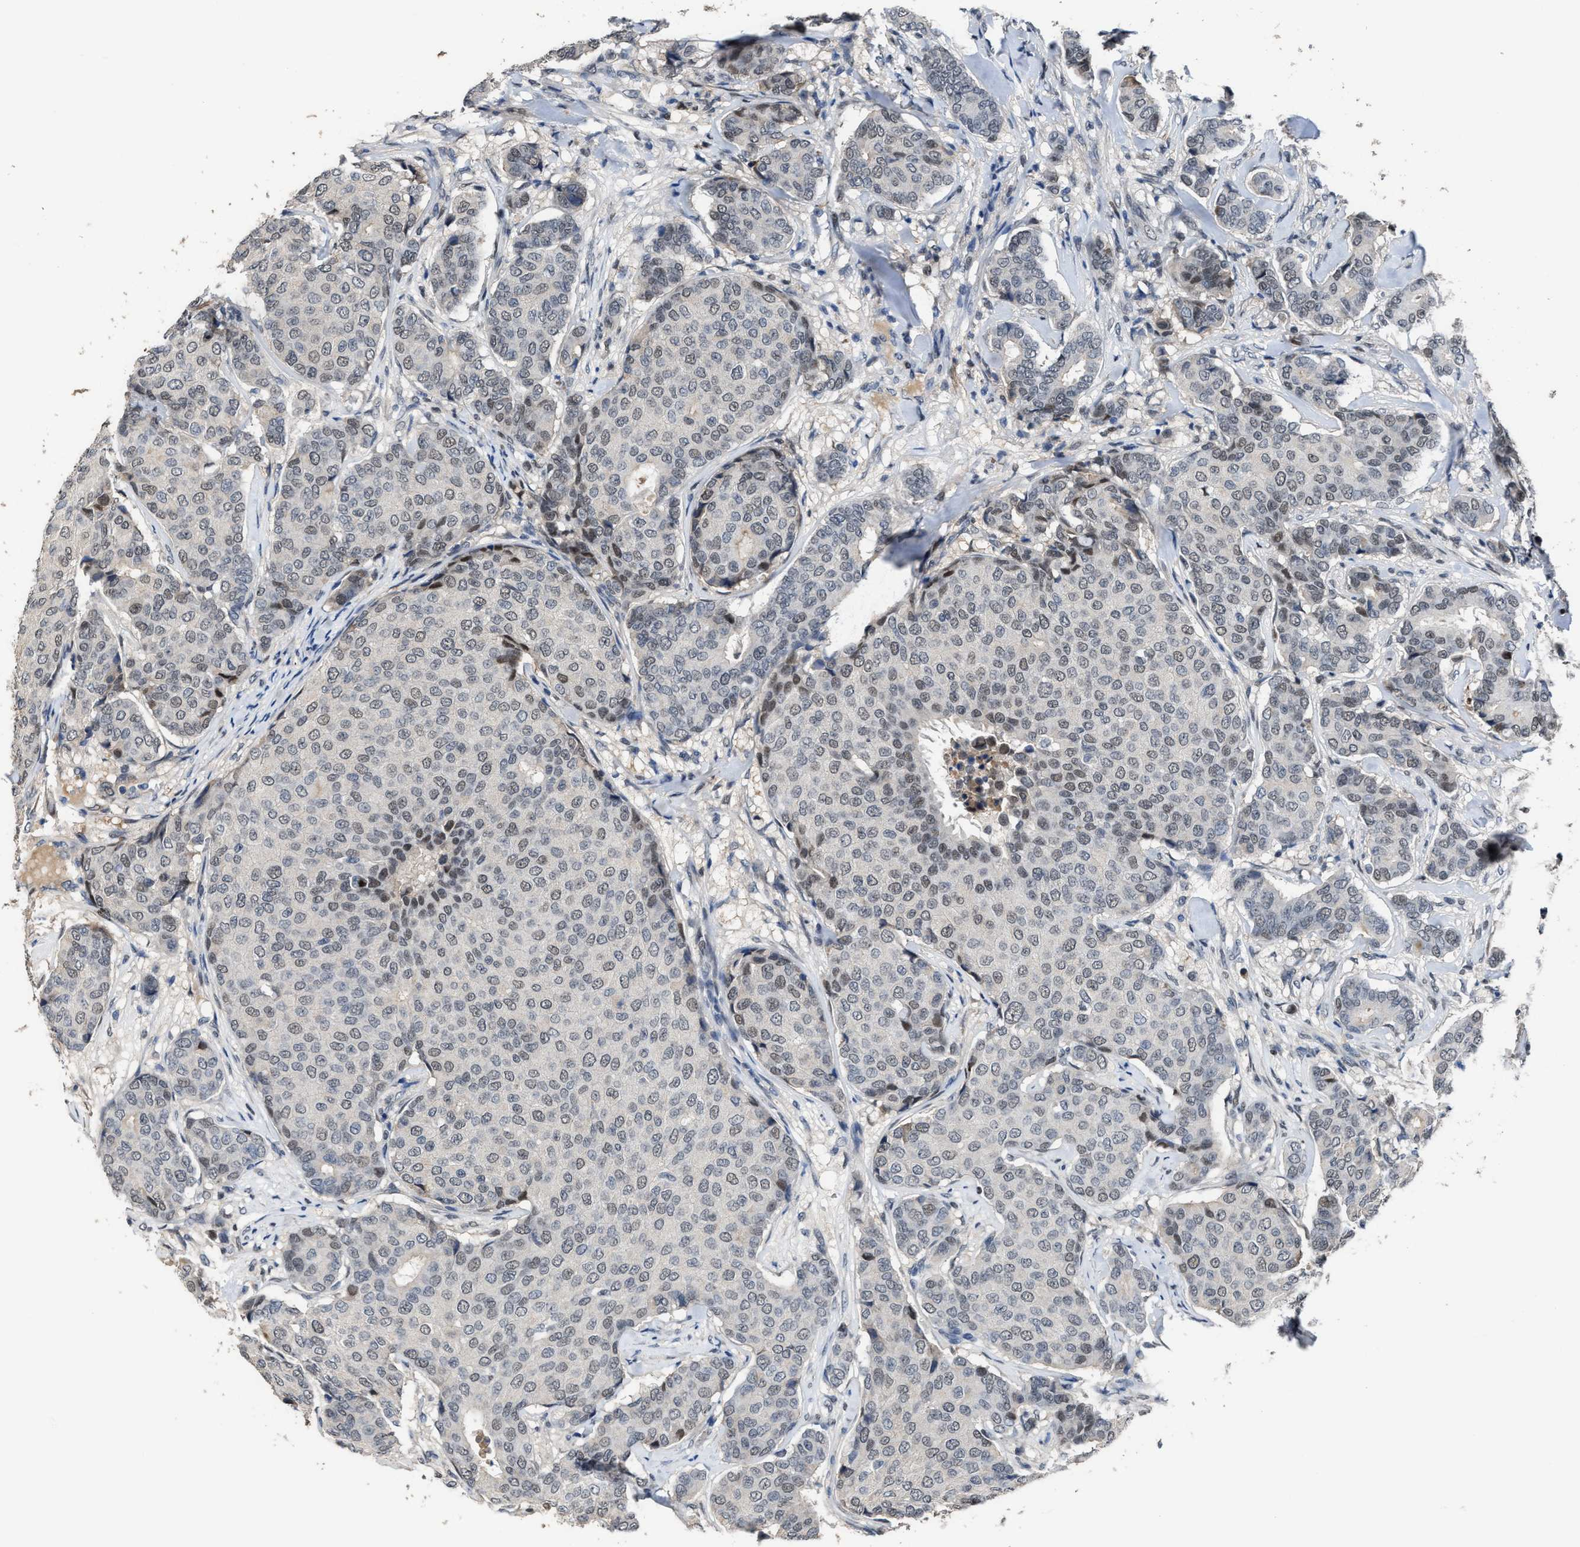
{"staining": {"intensity": "weak", "quantity": "25%-75%", "location": "nuclear"}, "tissue": "breast cancer", "cell_type": "Tumor cells", "image_type": "cancer", "snomed": [{"axis": "morphology", "description": "Duct carcinoma"}, {"axis": "topography", "description": "Breast"}], "caption": "Intraductal carcinoma (breast) tissue shows weak nuclear expression in approximately 25%-75% of tumor cells, visualized by immunohistochemistry. The staining was performed using DAB (3,3'-diaminobenzidine) to visualize the protein expression in brown, while the nuclei were stained in blue with hematoxylin (Magnification: 20x).", "gene": "ZNF20", "patient": {"sex": "female", "age": 75}}